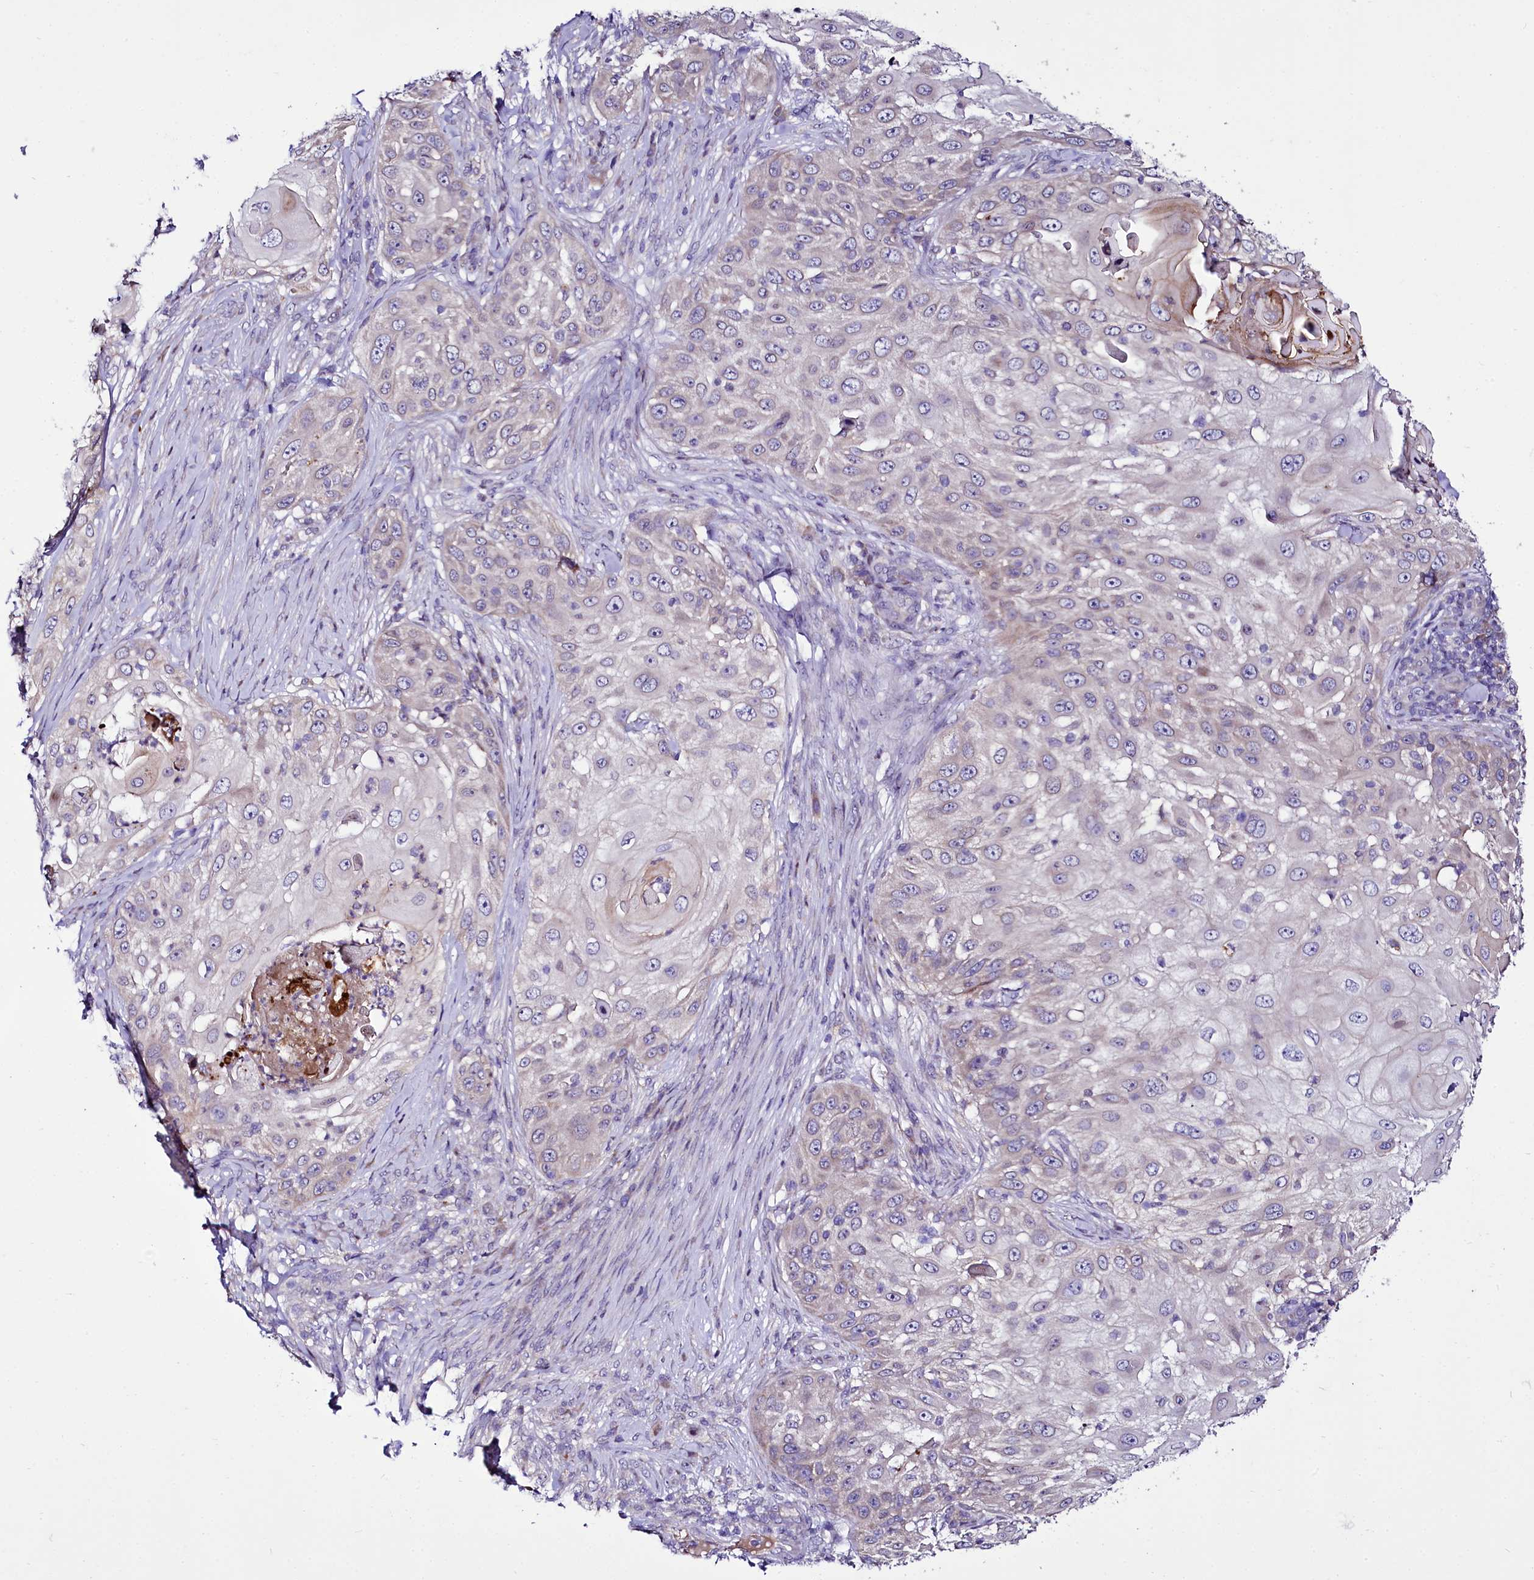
{"staining": {"intensity": "negative", "quantity": "none", "location": "none"}, "tissue": "skin cancer", "cell_type": "Tumor cells", "image_type": "cancer", "snomed": [{"axis": "morphology", "description": "Squamous cell carcinoma, NOS"}, {"axis": "topography", "description": "Skin"}], "caption": "Tumor cells are negative for brown protein staining in skin squamous cell carcinoma. Brightfield microscopy of immunohistochemistry stained with DAB (brown) and hematoxylin (blue), captured at high magnification.", "gene": "ZC3H12C", "patient": {"sex": "female", "age": 44}}